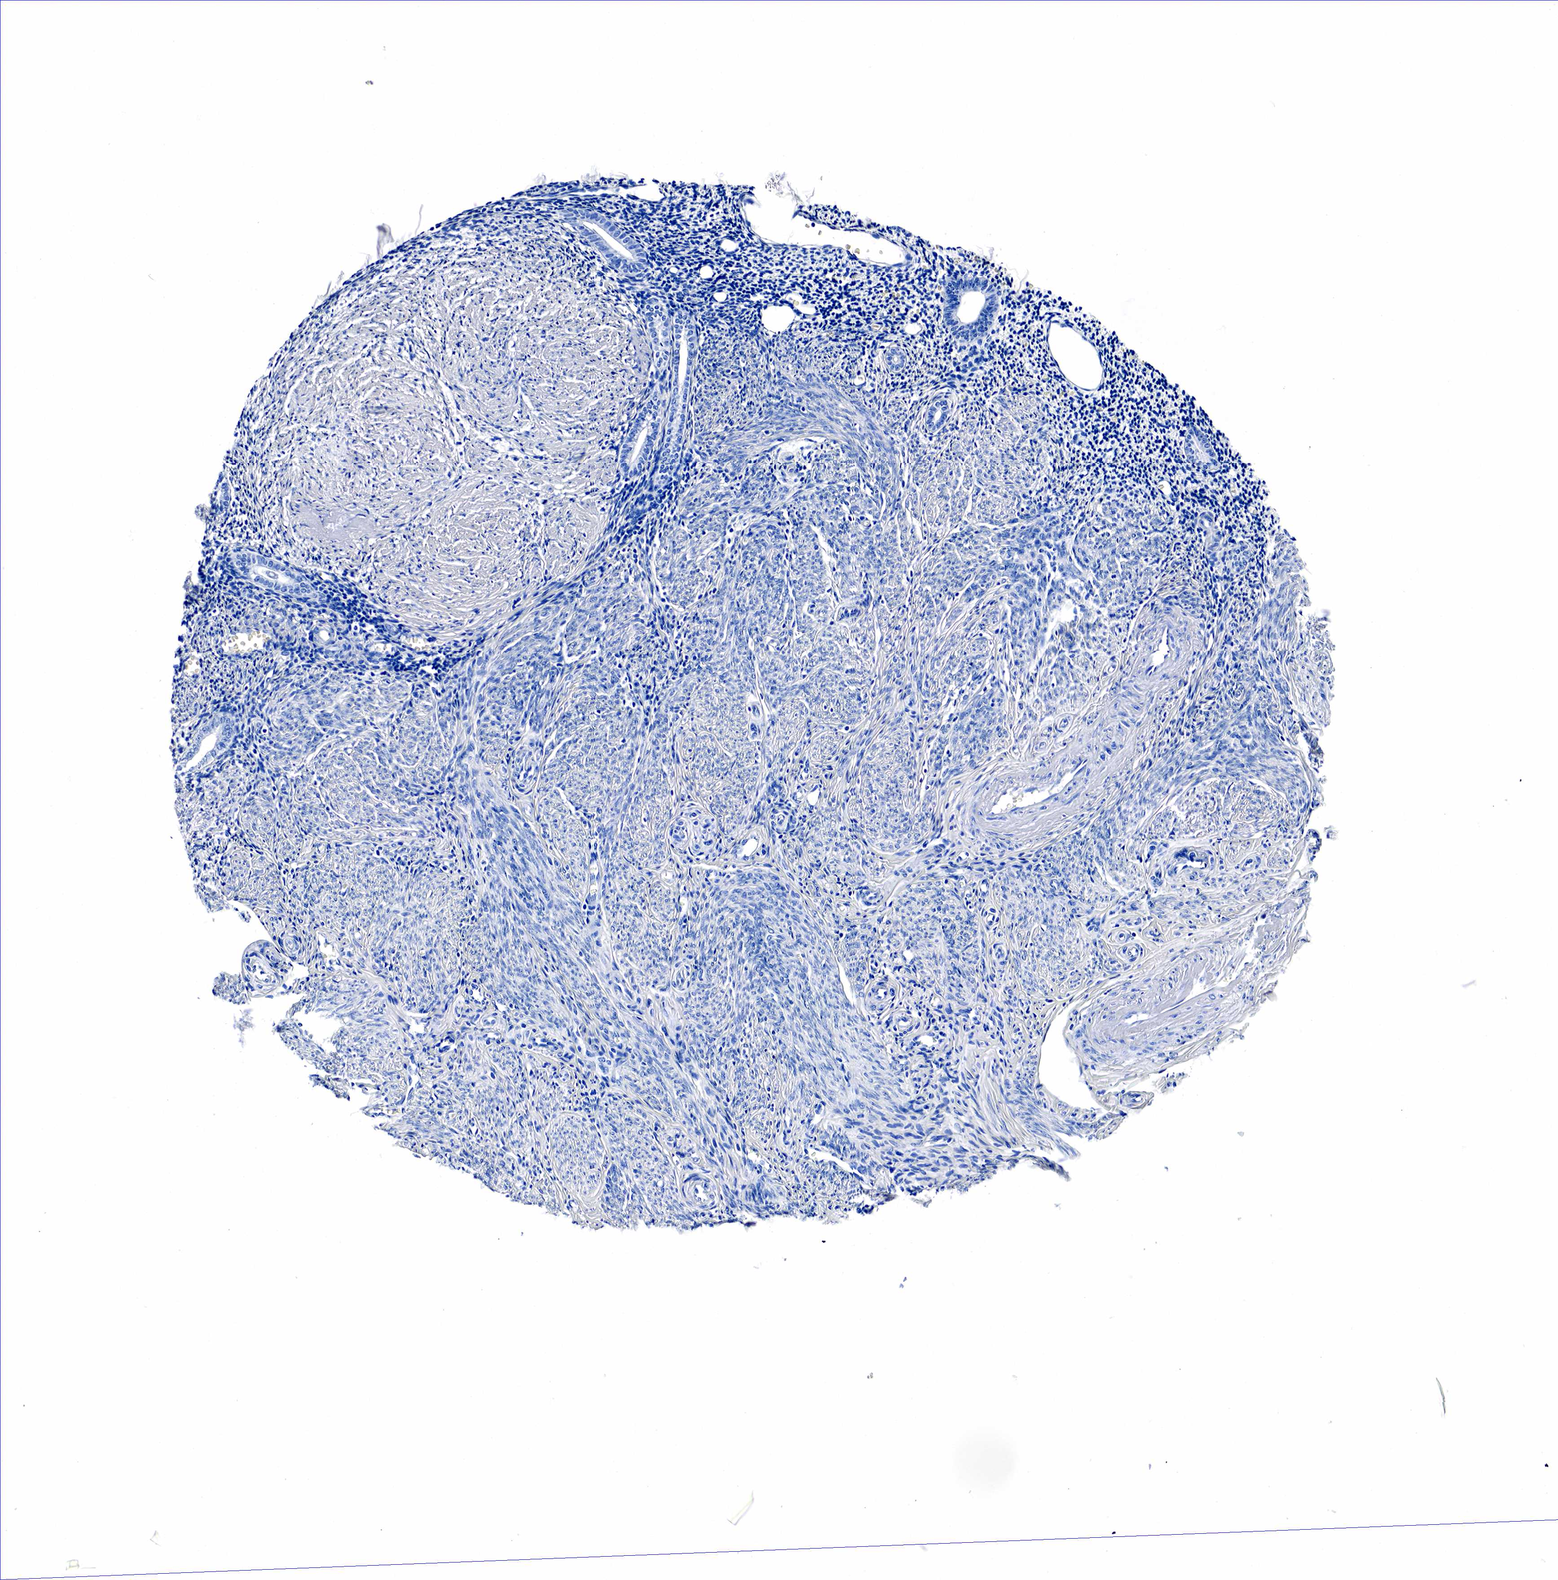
{"staining": {"intensity": "negative", "quantity": "none", "location": "none"}, "tissue": "endometrium", "cell_type": "Cells in endometrial stroma", "image_type": "normal", "snomed": [{"axis": "morphology", "description": "Normal tissue, NOS"}, {"axis": "morphology", "description": "Neoplasm, benign, NOS"}, {"axis": "topography", "description": "Uterus"}], "caption": "Immunohistochemistry image of unremarkable human endometrium stained for a protein (brown), which demonstrates no positivity in cells in endometrial stroma.", "gene": "GAST", "patient": {"sex": "female", "age": 55}}